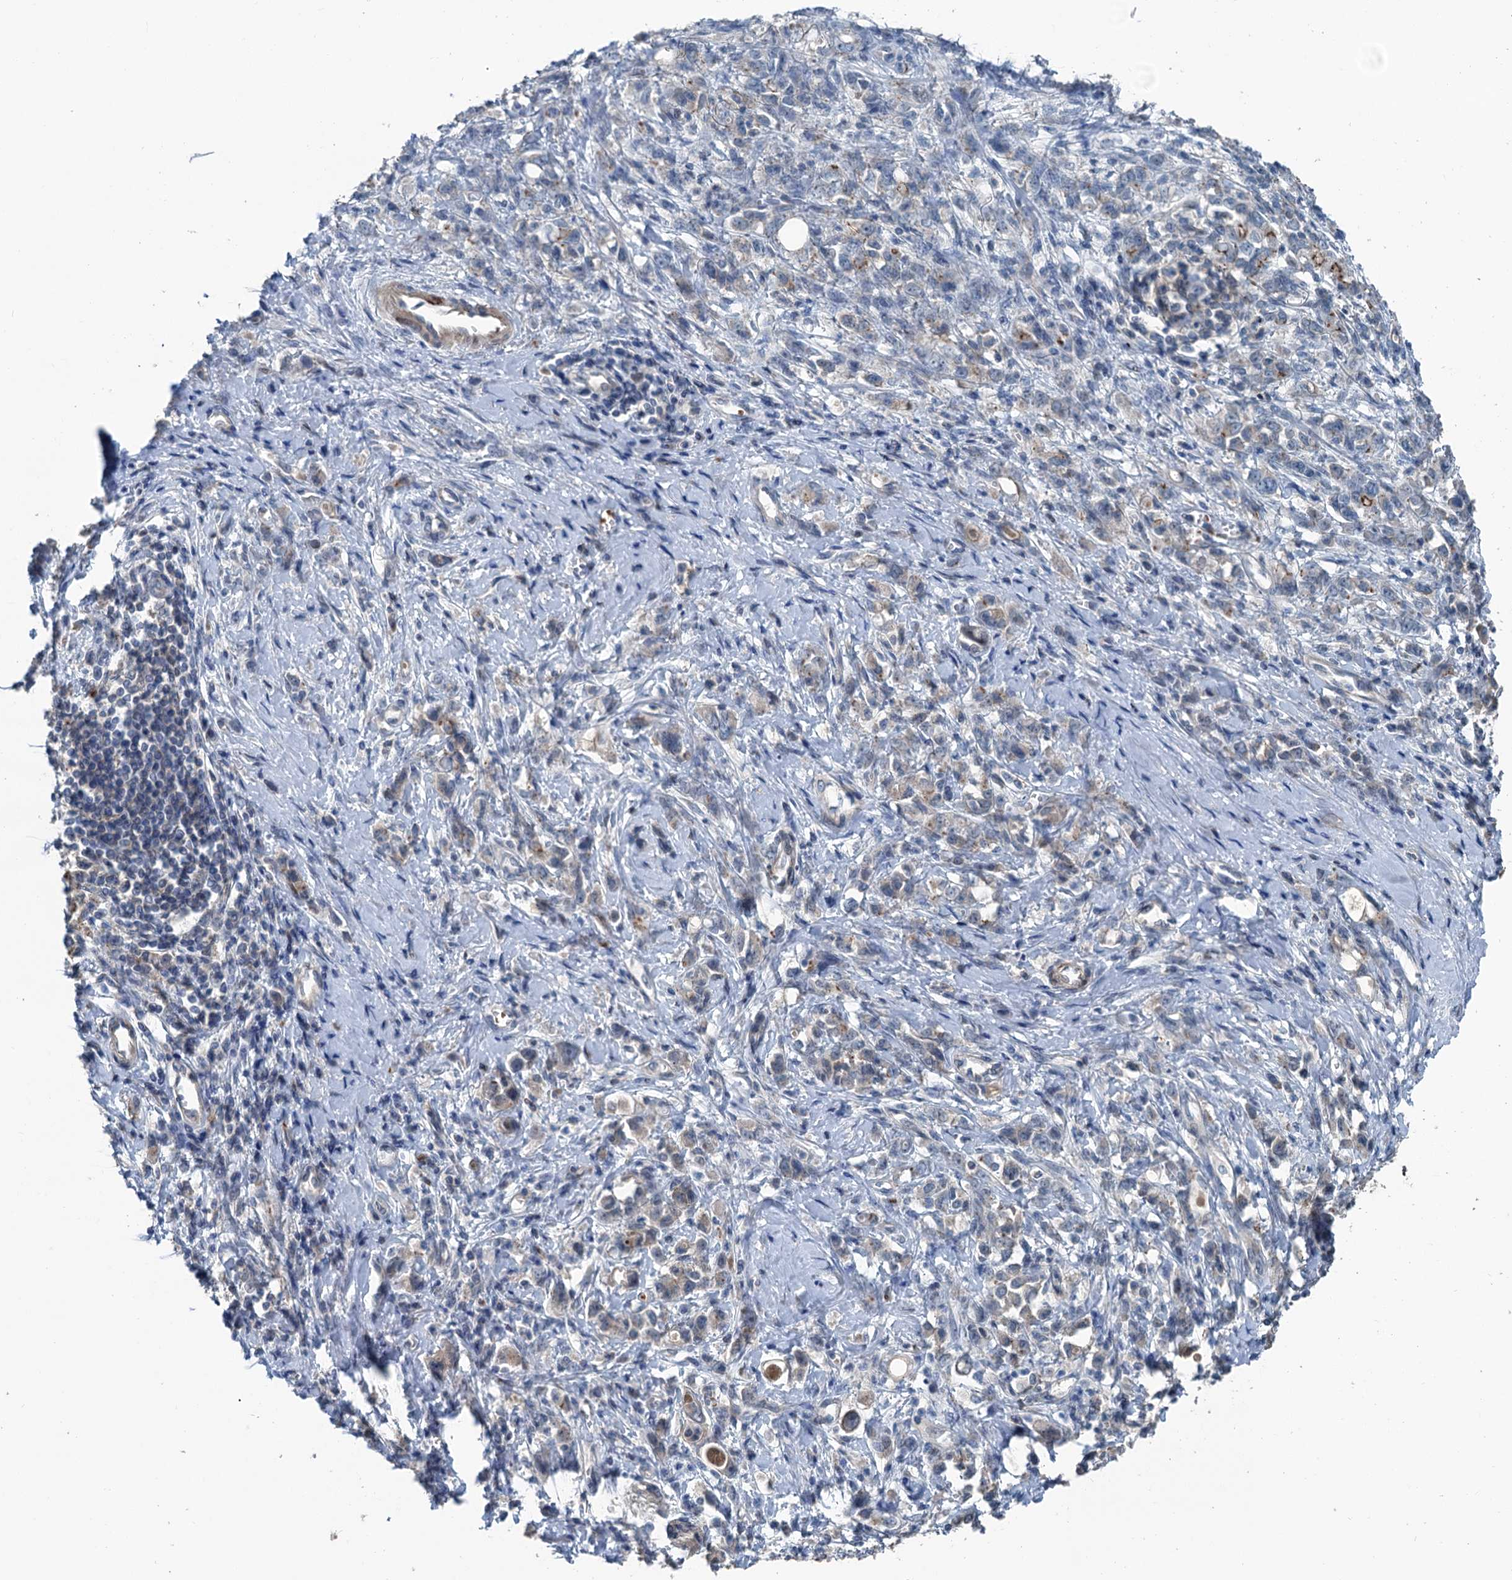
{"staining": {"intensity": "negative", "quantity": "none", "location": "none"}, "tissue": "stomach cancer", "cell_type": "Tumor cells", "image_type": "cancer", "snomed": [{"axis": "morphology", "description": "Adenocarcinoma, NOS"}, {"axis": "topography", "description": "Stomach"}], "caption": "DAB immunohistochemical staining of stomach adenocarcinoma exhibits no significant positivity in tumor cells. (DAB immunohistochemistry (IHC), high magnification).", "gene": "TEDC1", "patient": {"sex": "female", "age": 76}}